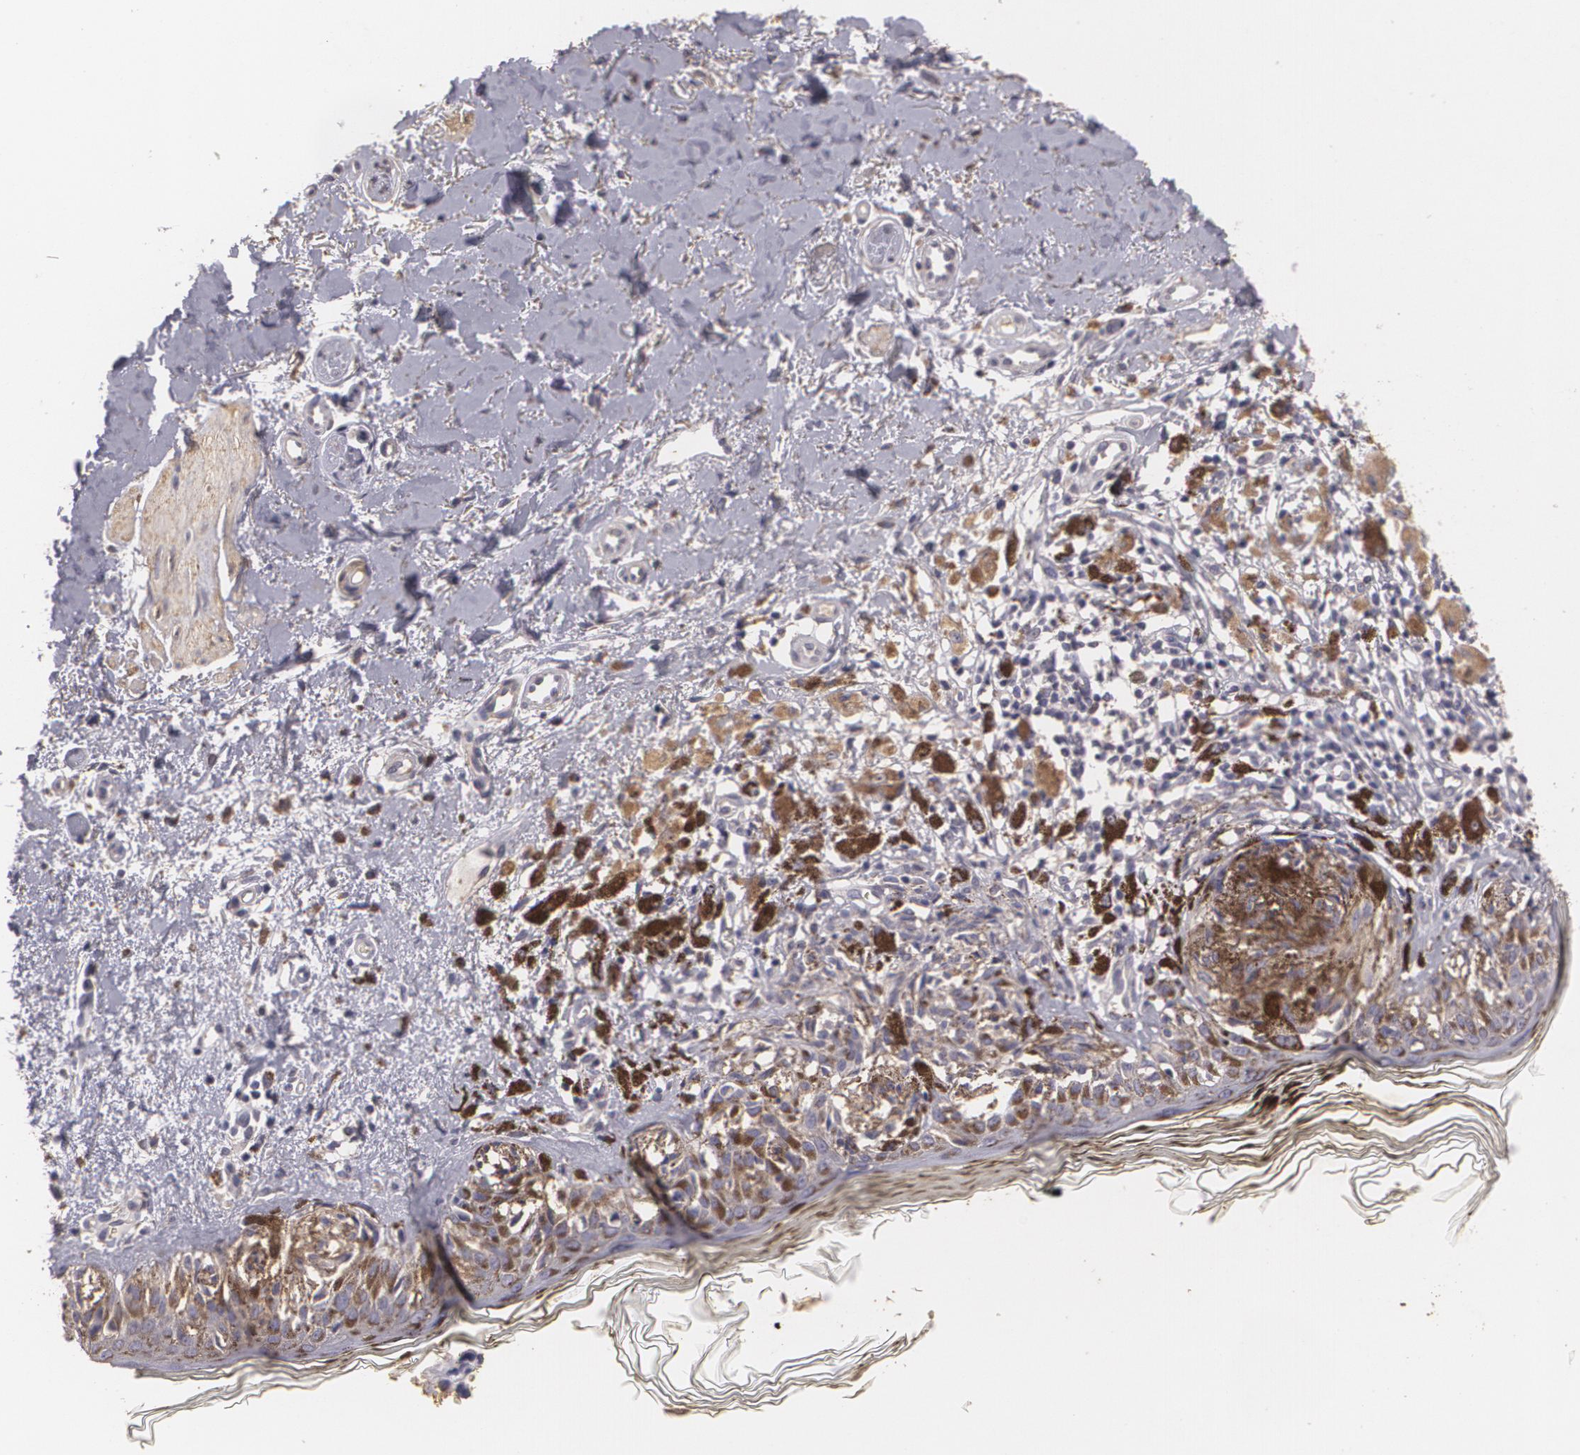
{"staining": {"intensity": "weak", "quantity": ">75%", "location": "cytoplasmic/membranous"}, "tissue": "melanoma", "cell_type": "Tumor cells", "image_type": "cancer", "snomed": [{"axis": "morphology", "description": "Malignant melanoma, NOS"}, {"axis": "topography", "description": "Skin"}], "caption": "IHC photomicrograph of neoplastic tissue: human malignant melanoma stained using IHC displays low levels of weak protein expression localized specifically in the cytoplasmic/membranous of tumor cells, appearing as a cytoplasmic/membranous brown color.", "gene": "KCNA4", "patient": {"sex": "male", "age": 88}}